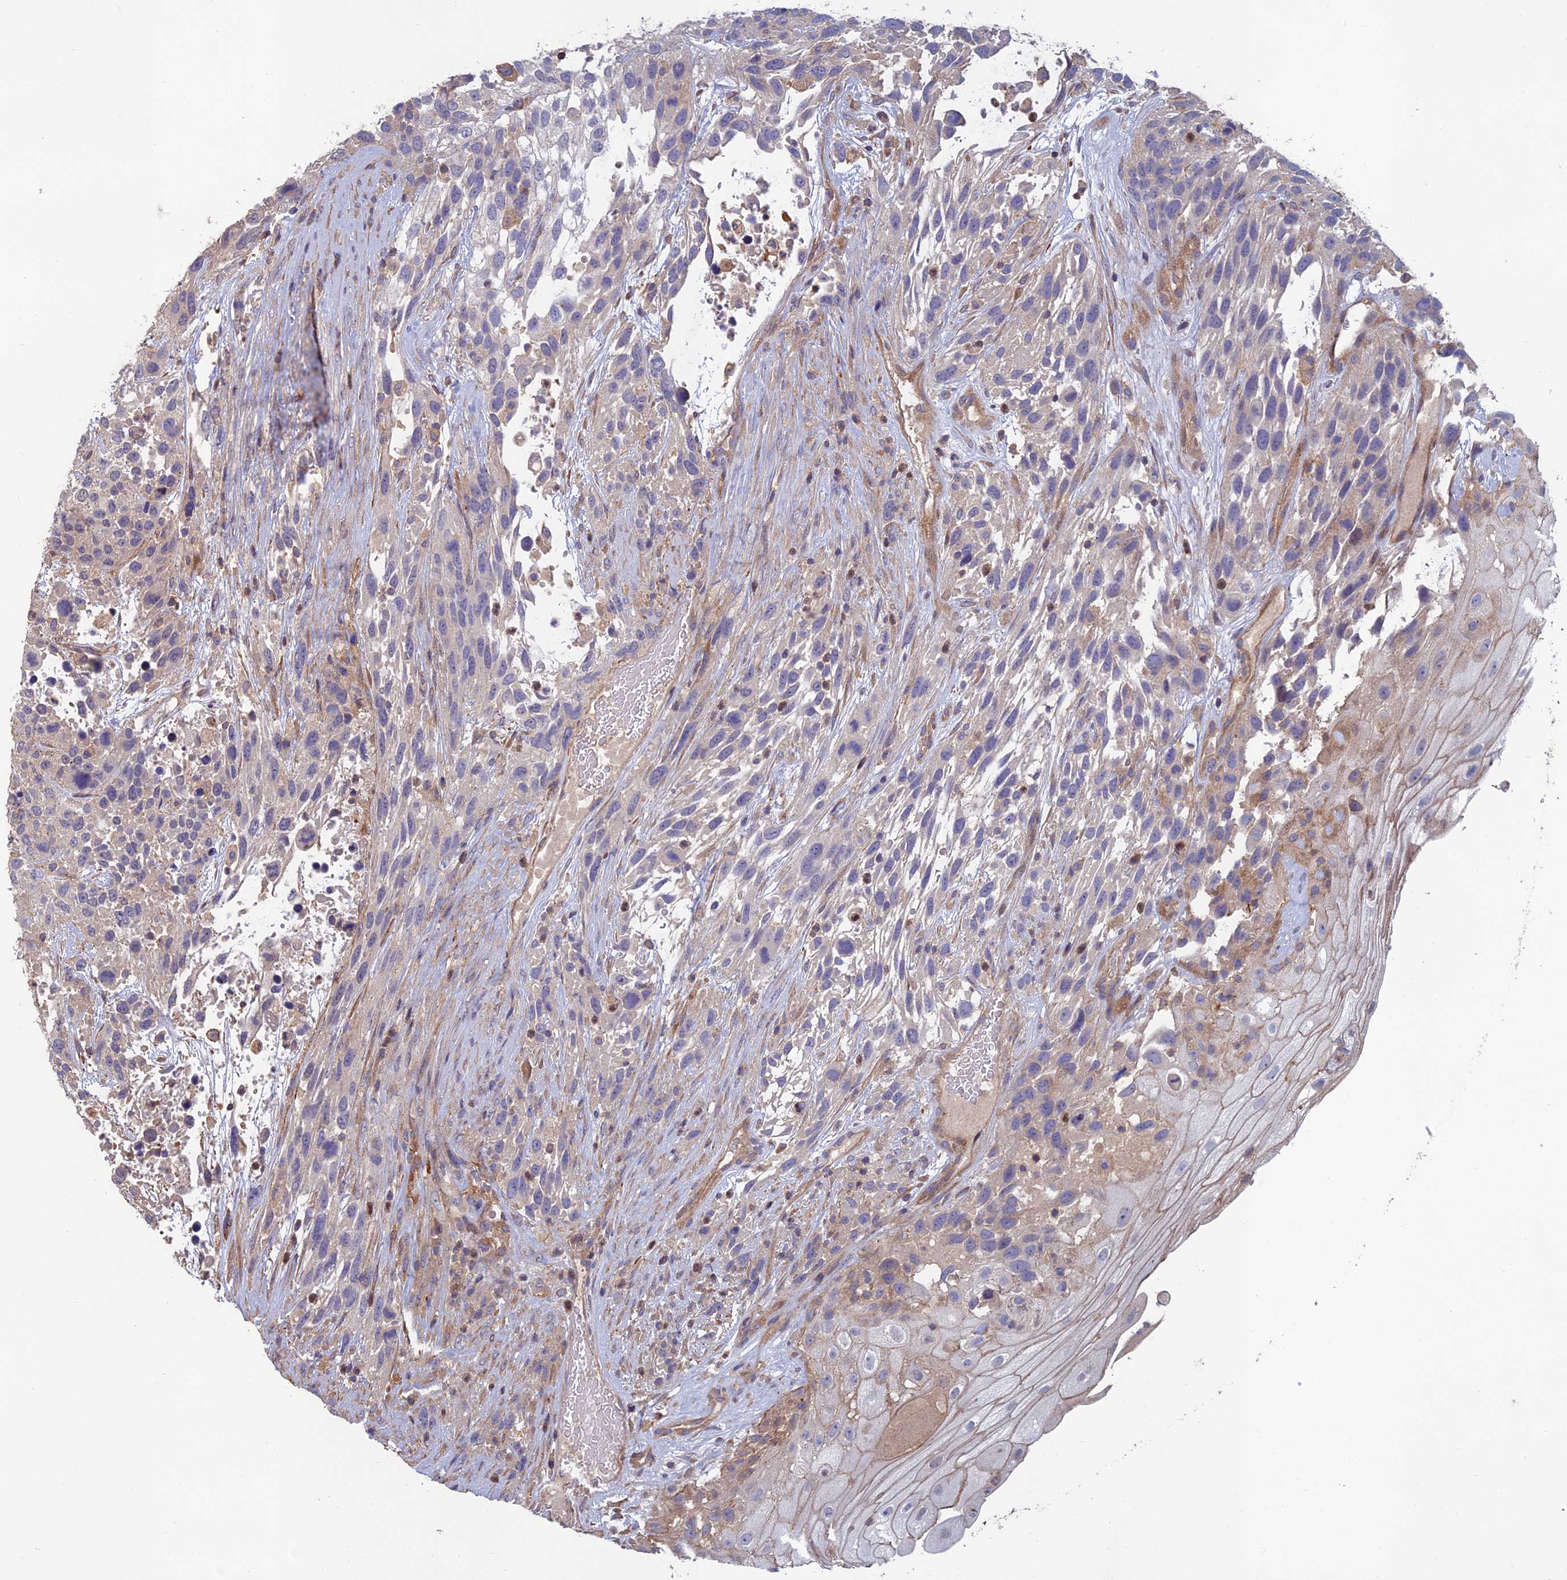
{"staining": {"intensity": "negative", "quantity": "none", "location": "none"}, "tissue": "urothelial cancer", "cell_type": "Tumor cells", "image_type": "cancer", "snomed": [{"axis": "morphology", "description": "Urothelial carcinoma, High grade"}, {"axis": "topography", "description": "Urinary bladder"}], "caption": "This is a image of immunohistochemistry (IHC) staining of urothelial cancer, which shows no positivity in tumor cells. (Stains: DAB immunohistochemistry (IHC) with hematoxylin counter stain, Microscopy: brightfield microscopy at high magnification).", "gene": "C15orf62", "patient": {"sex": "female", "age": 70}}